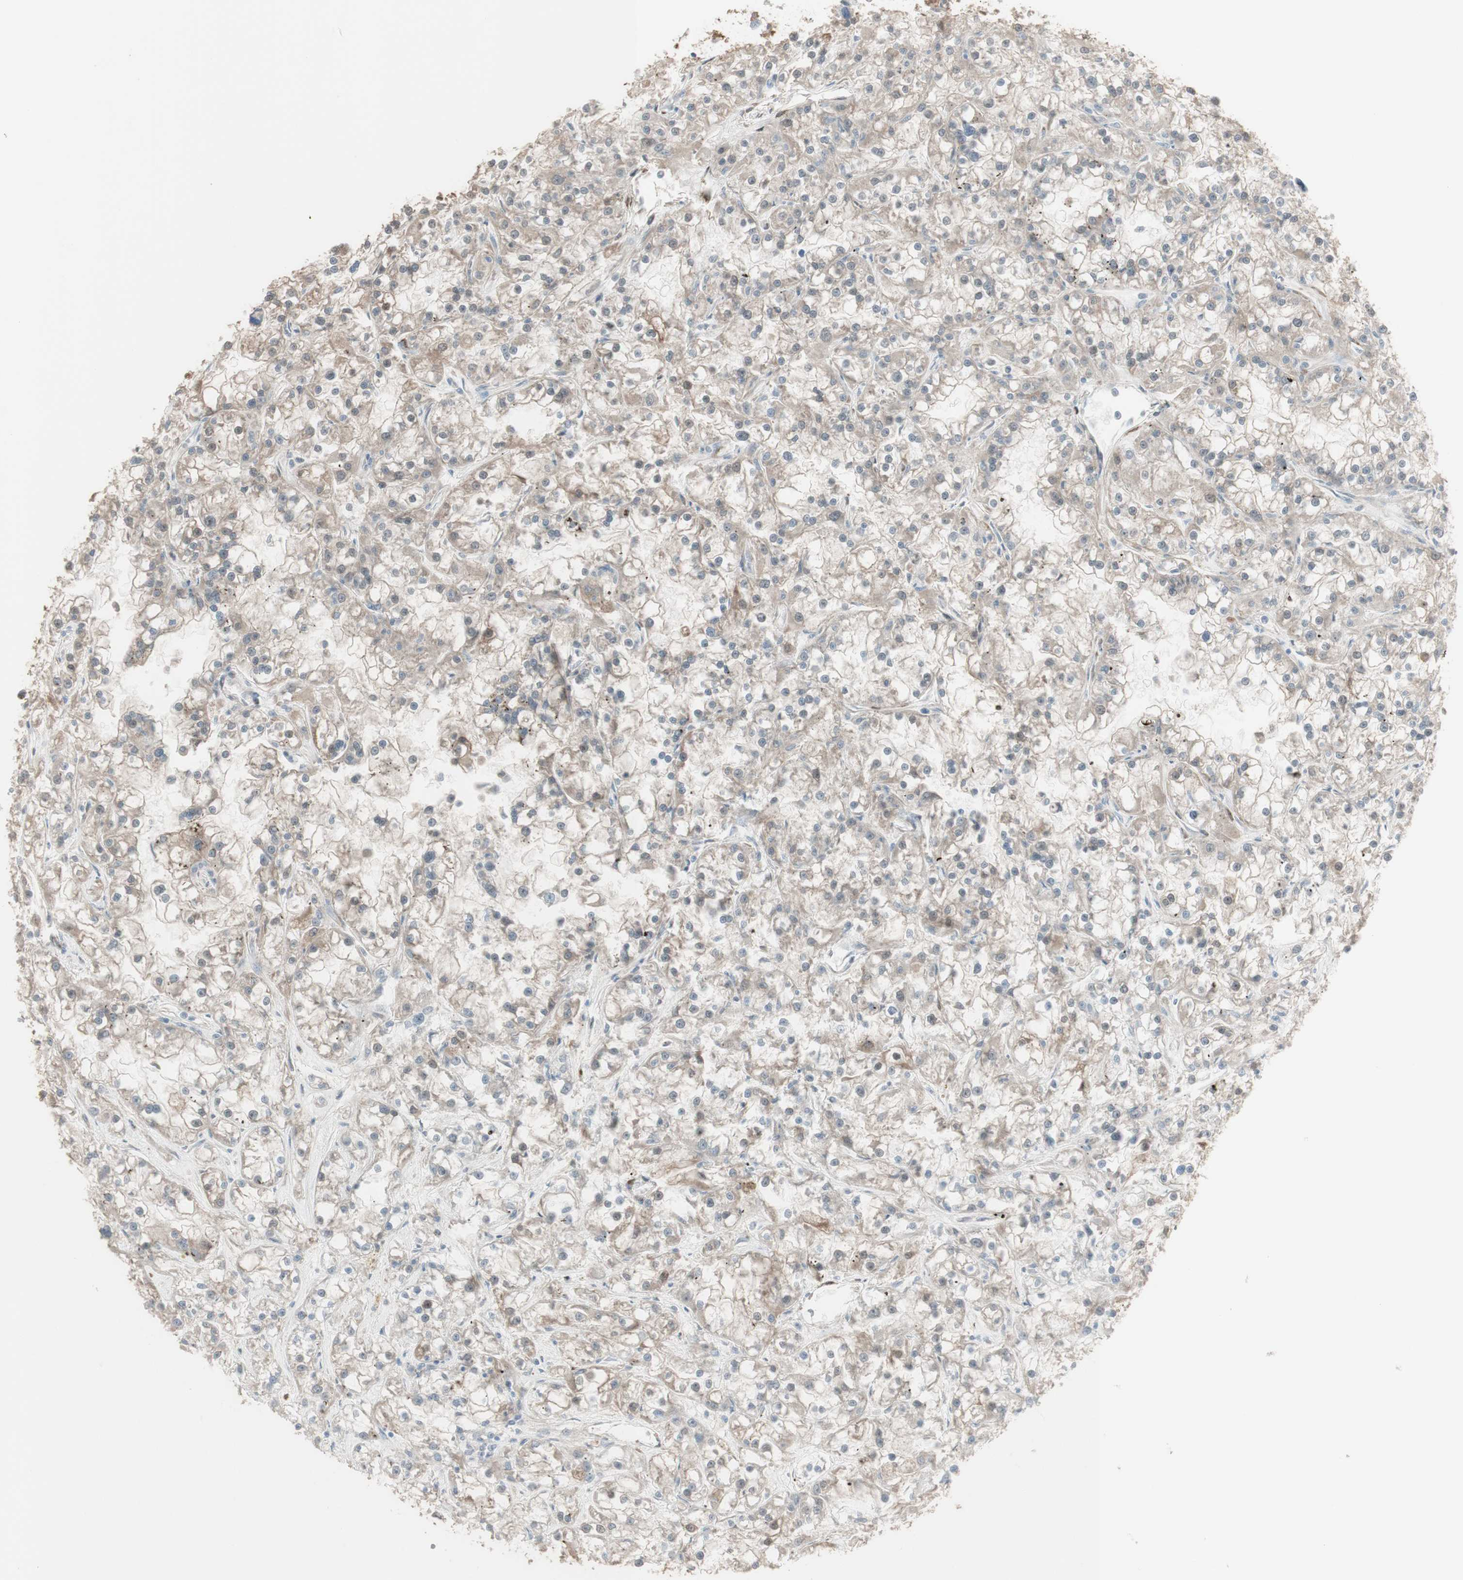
{"staining": {"intensity": "weak", "quantity": "25%-75%", "location": "cytoplasmic/membranous"}, "tissue": "renal cancer", "cell_type": "Tumor cells", "image_type": "cancer", "snomed": [{"axis": "morphology", "description": "Adenocarcinoma, NOS"}, {"axis": "topography", "description": "Kidney"}], "caption": "A histopathology image of human renal cancer (adenocarcinoma) stained for a protein demonstrates weak cytoplasmic/membranous brown staining in tumor cells.", "gene": "MUC3A", "patient": {"sex": "female", "age": 52}}